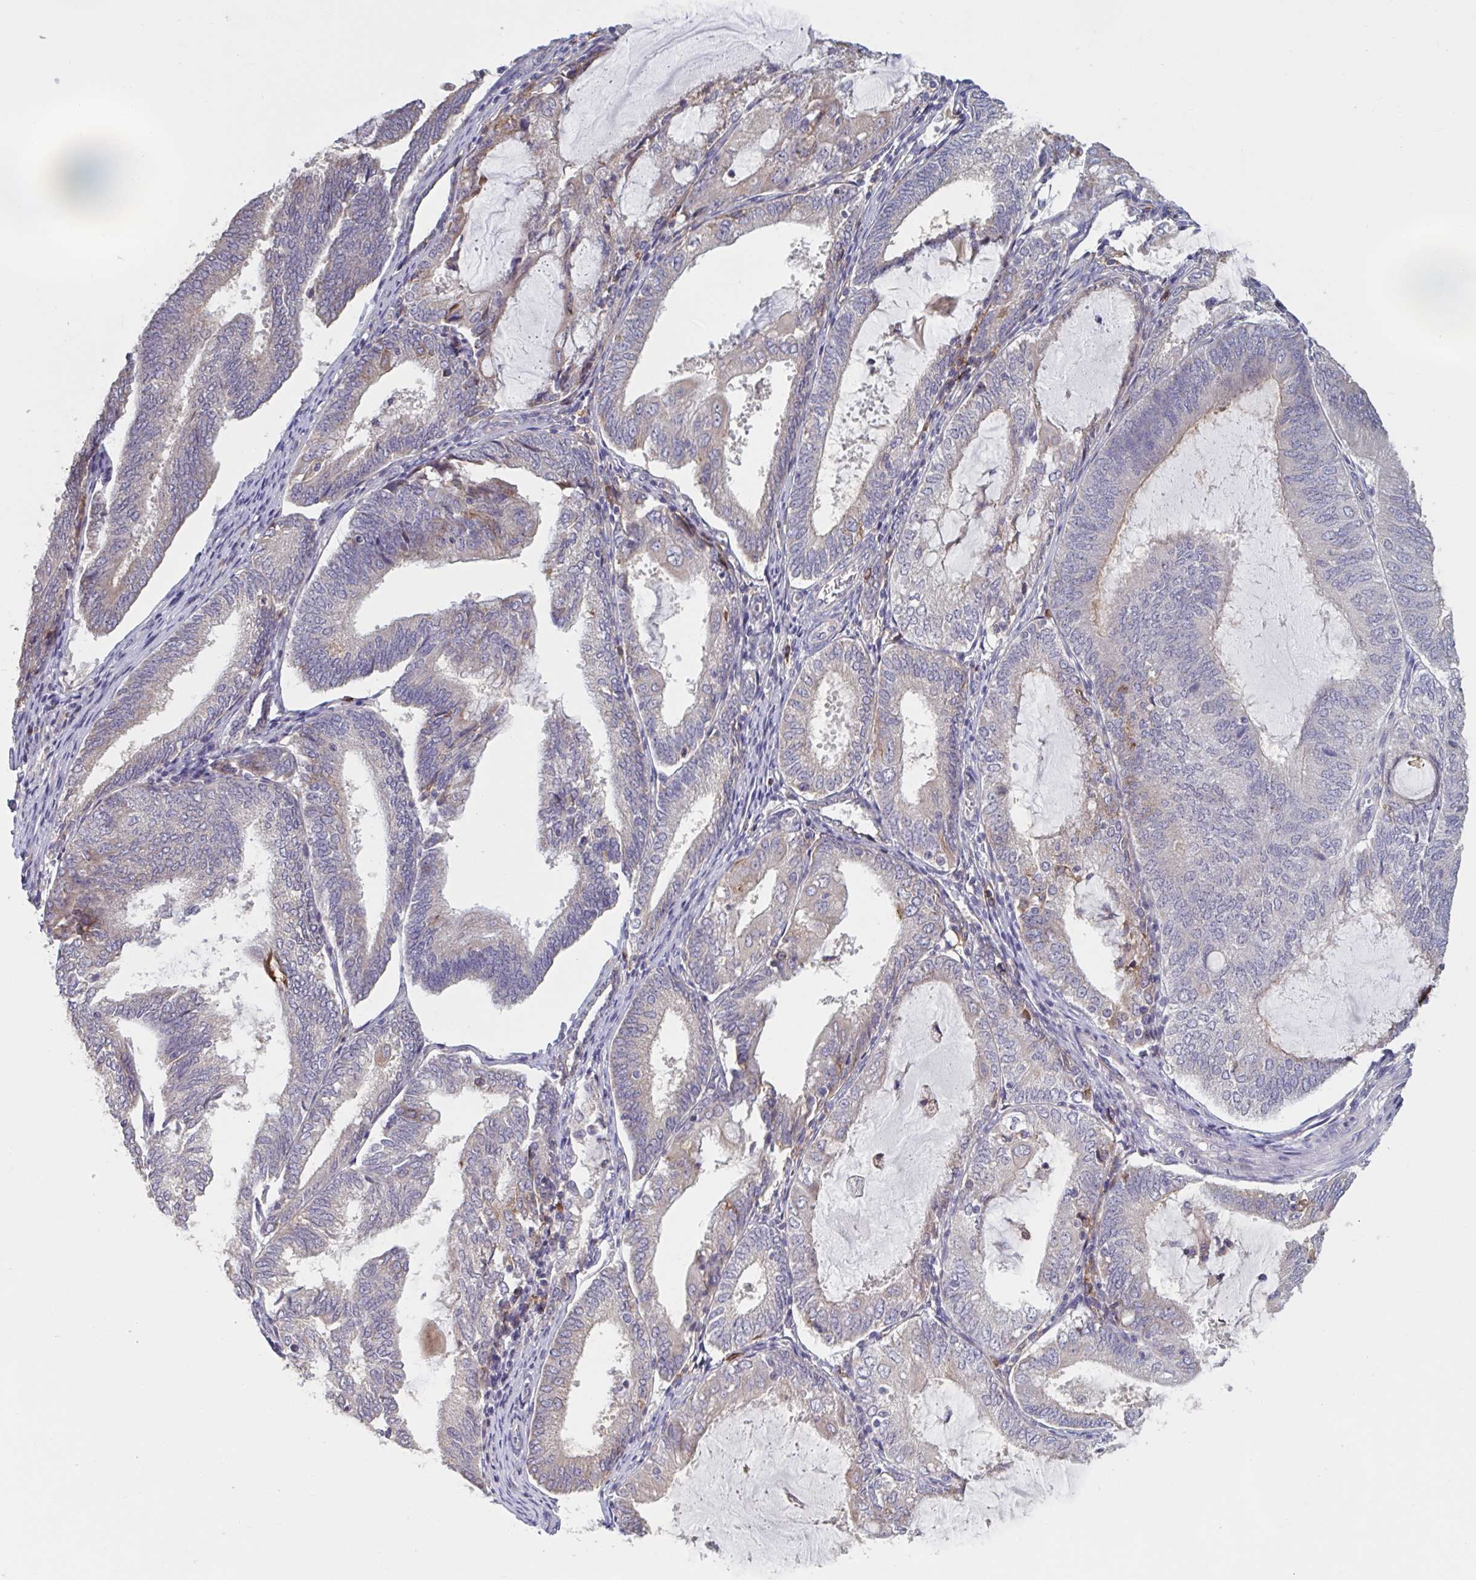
{"staining": {"intensity": "negative", "quantity": "none", "location": "none"}, "tissue": "endometrial cancer", "cell_type": "Tumor cells", "image_type": "cancer", "snomed": [{"axis": "morphology", "description": "Adenocarcinoma, NOS"}, {"axis": "topography", "description": "Endometrium"}], "caption": "This histopathology image is of endometrial adenocarcinoma stained with immunohistochemistry to label a protein in brown with the nuclei are counter-stained blue. There is no expression in tumor cells. Brightfield microscopy of IHC stained with DAB (3,3'-diaminobenzidine) (brown) and hematoxylin (blue), captured at high magnification.", "gene": "CD1E", "patient": {"sex": "female", "age": 81}}